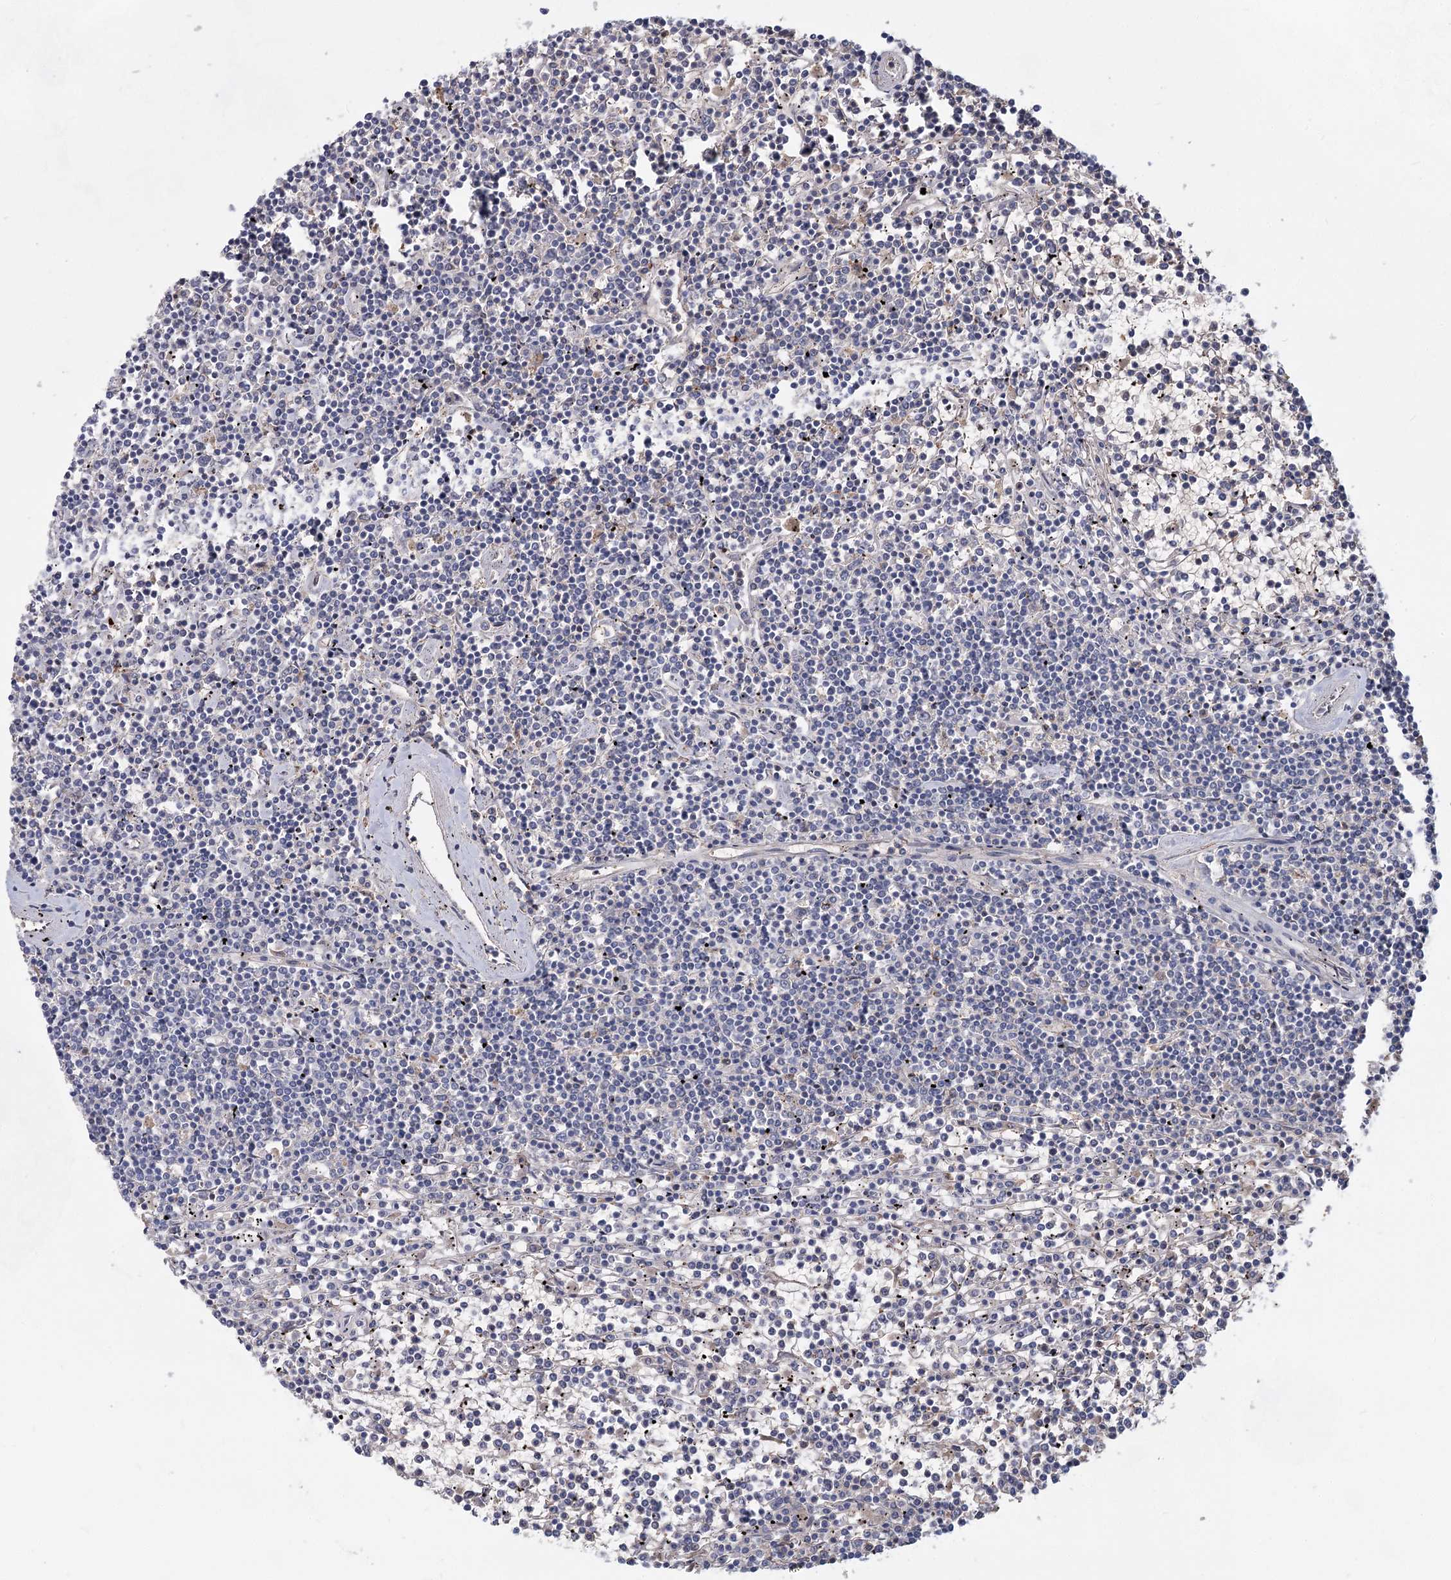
{"staining": {"intensity": "negative", "quantity": "none", "location": "none"}, "tissue": "lymphoma", "cell_type": "Tumor cells", "image_type": "cancer", "snomed": [{"axis": "morphology", "description": "Malignant lymphoma, non-Hodgkin's type, Low grade"}, {"axis": "topography", "description": "Spleen"}], "caption": "This is a micrograph of immunohistochemistry (IHC) staining of malignant lymphoma, non-Hodgkin's type (low-grade), which shows no positivity in tumor cells. Brightfield microscopy of immunohistochemistry (IHC) stained with DAB (brown) and hematoxylin (blue), captured at high magnification.", "gene": "TASOR2", "patient": {"sex": "female", "age": 19}}